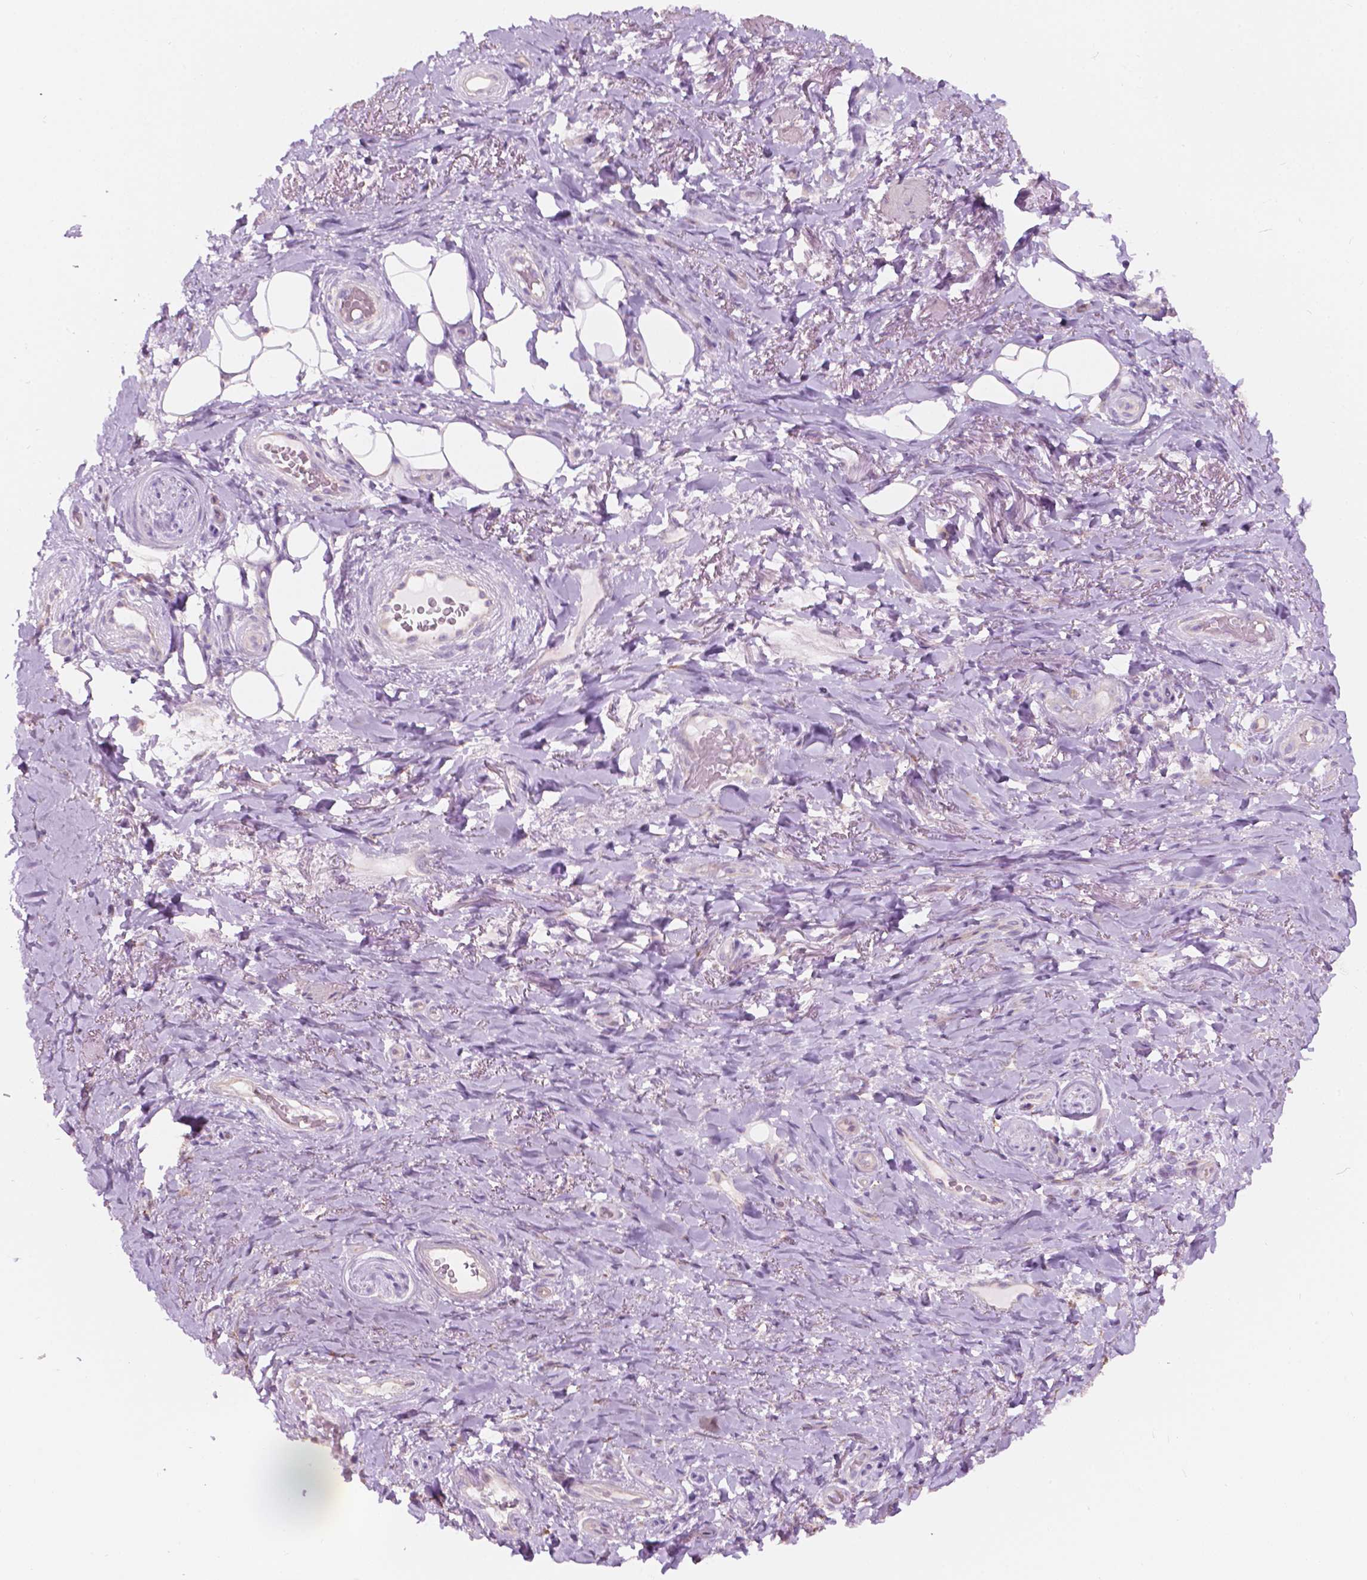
{"staining": {"intensity": "negative", "quantity": "none", "location": "none"}, "tissue": "adipose tissue", "cell_type": "Adipocytes", "image_type": "normal", "snomed": [{"axis": "morphology", "description": "Normal tissue, NOS"}, {"axis": "topography", "description": "Anal"}, {"axis": "topography", "description": "Peripheral nerve tissue"}], "caption": "An IHC histopathology image of unremarkable adipose tissue is shown. There is no staining in adipocytes of adipose tissue.", "gene": "NOS1AP", "patient": {"sex": "male", "age": 53}}